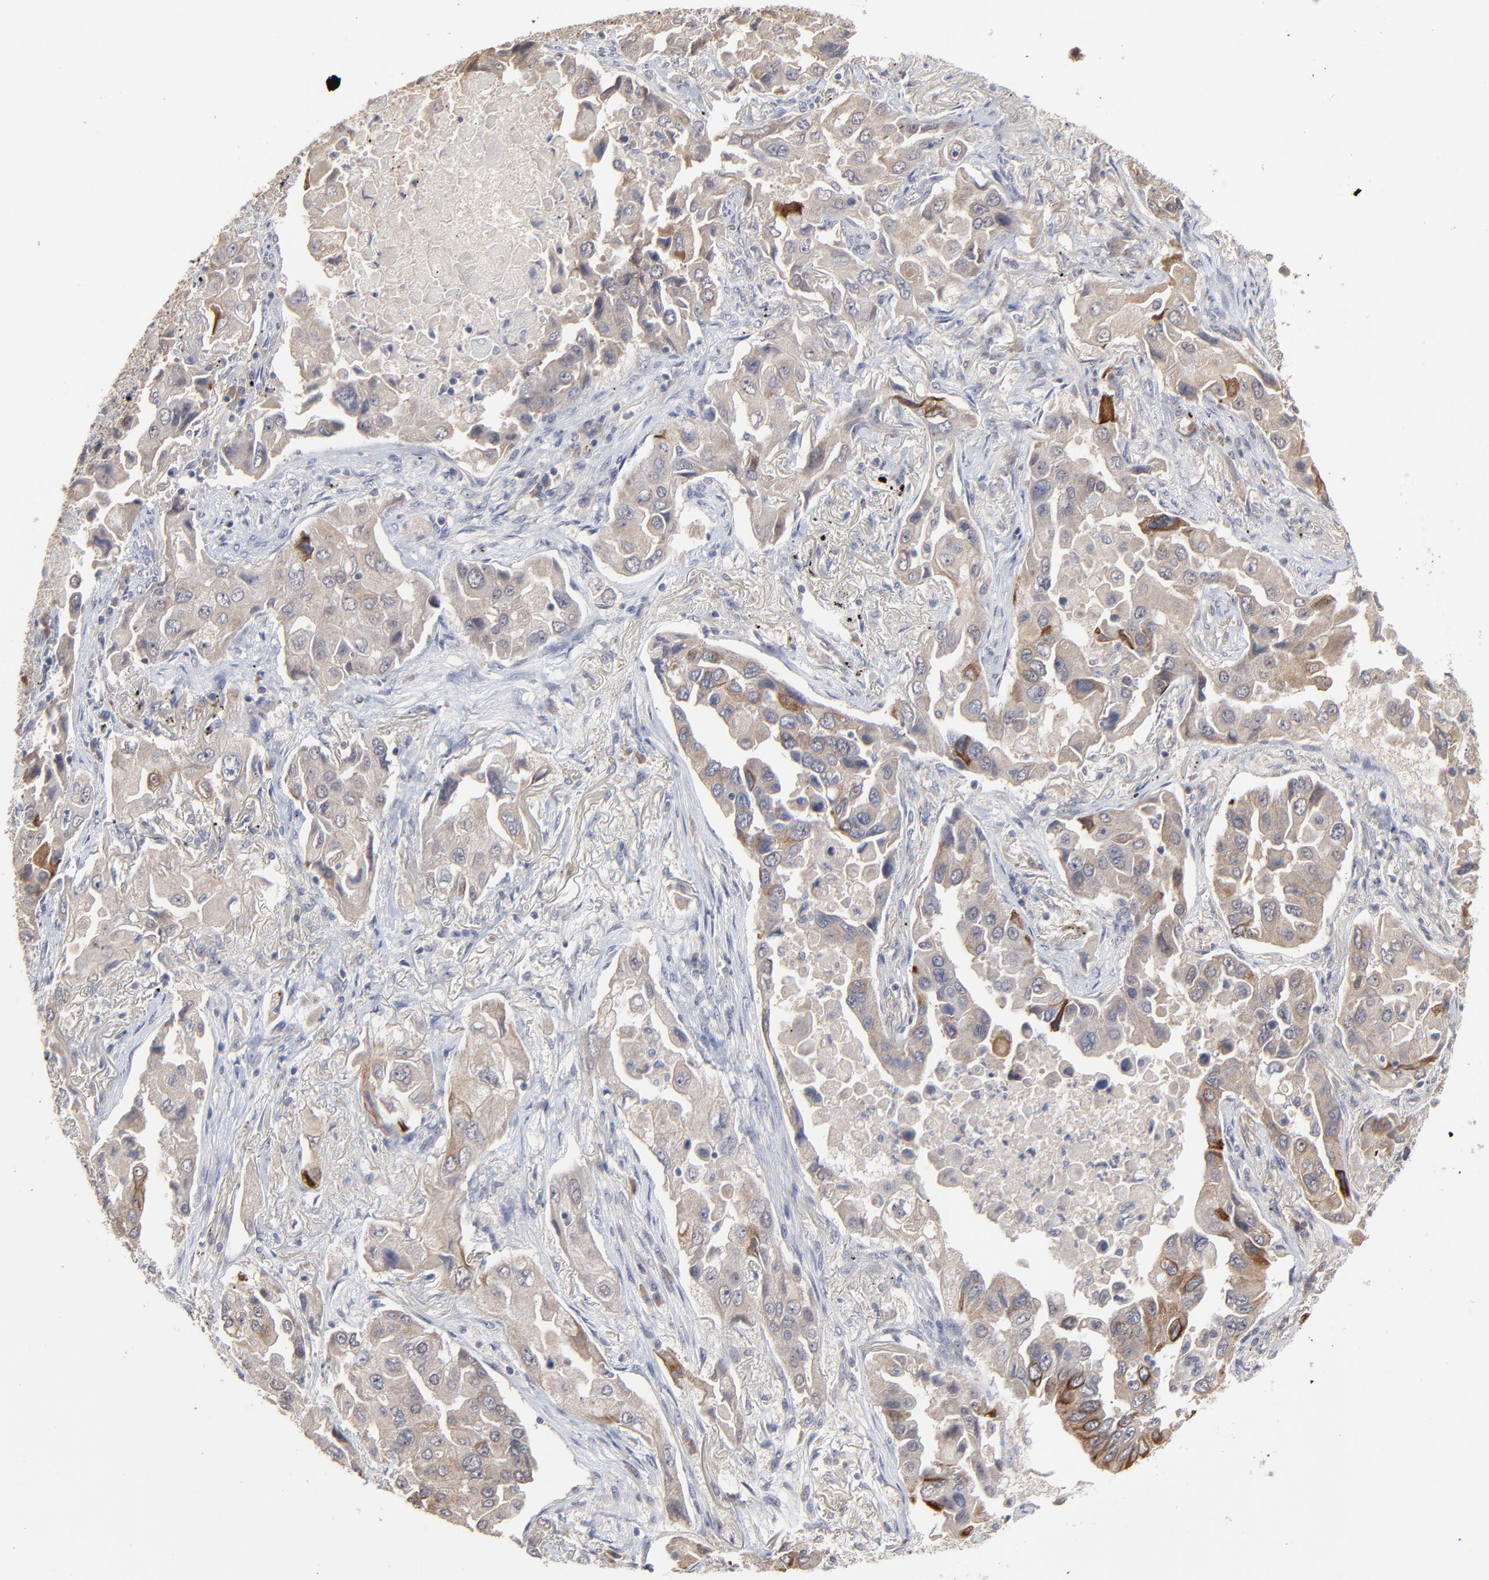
{"staining": {"intensity": "weak", "quantity": ">75%", "location": "cytoplasmic/membranous"}, "tissue": "lung cancer", "cell_type": "Tumor cells", "image_type": "cancer", "snomed": [{"axis": "morphology", "description": "Adenocarcinoma, NOS"}, {"axis": "topography", "description": "Lung"}], "caption": "An immunohistochemistry (IHC) histopathology image of neoplastic tissue is shown. Protein staining in brown labels weak cytoplasmic/membranous positivity in adenocarcinoma (lung) within tumor cells.", "gene": "FAM199X", "patient": {"sex": "female", "age": 65}}